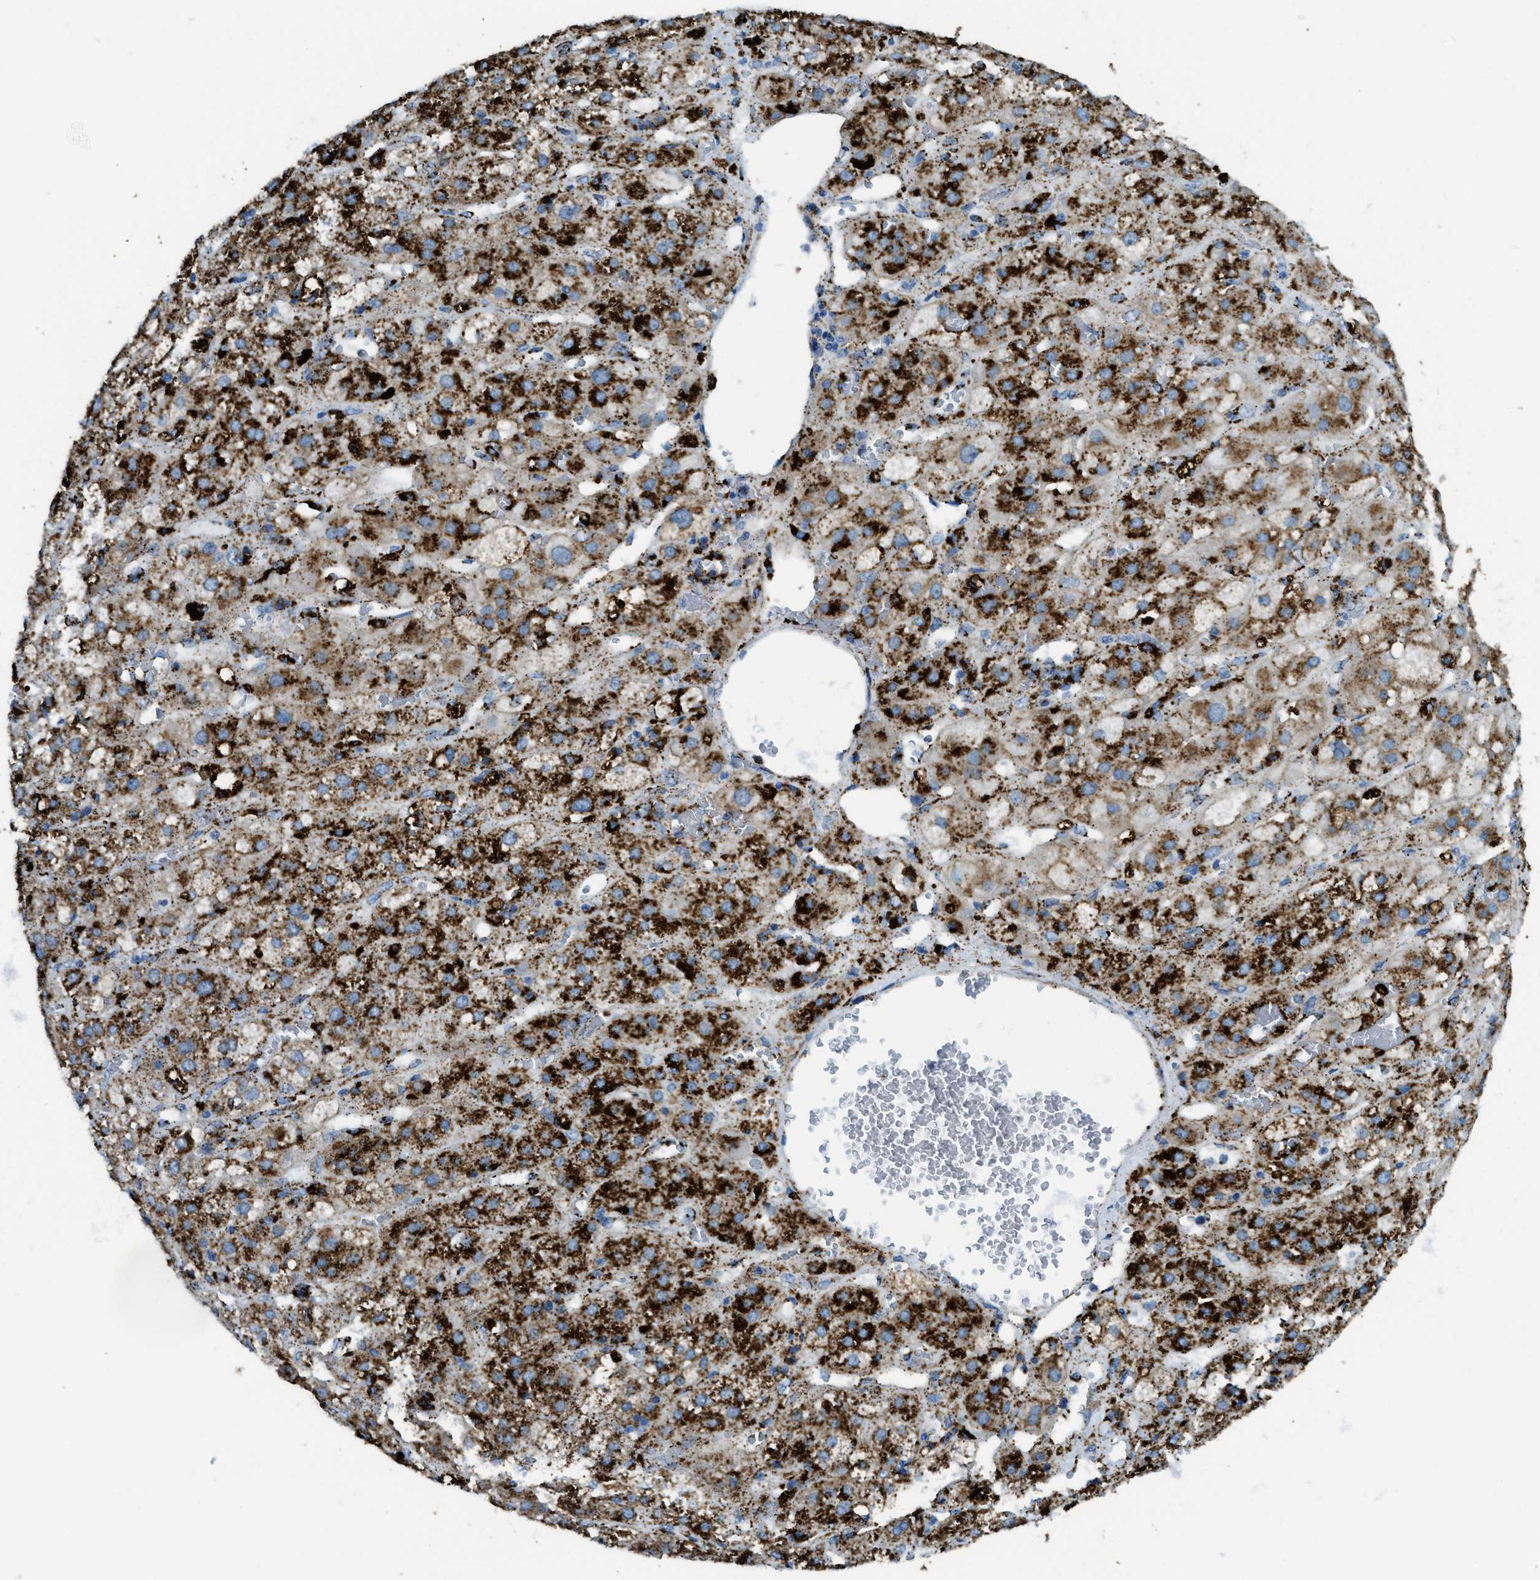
{"staining": {"intensity": "strong", "quantity": ">75%", "location": "cytoplasmic/membranous"}, "tissue": "adrenal gland", "cell_type": "Glandular cells", "image_type": "normal", "snomed": [{"axis": "morphology", "description": "Normal tissue, NOS"}, {"axis": "topography", "description": "Adrenal gland"}], "caption": "Protein staining of unremarkable adrenal gland demonstrates strong cytoplasmic/membranous staining in about >75% of glandular cells.", "gene": "SCARB2", "patient": {"sex": "female", "age": 47}}